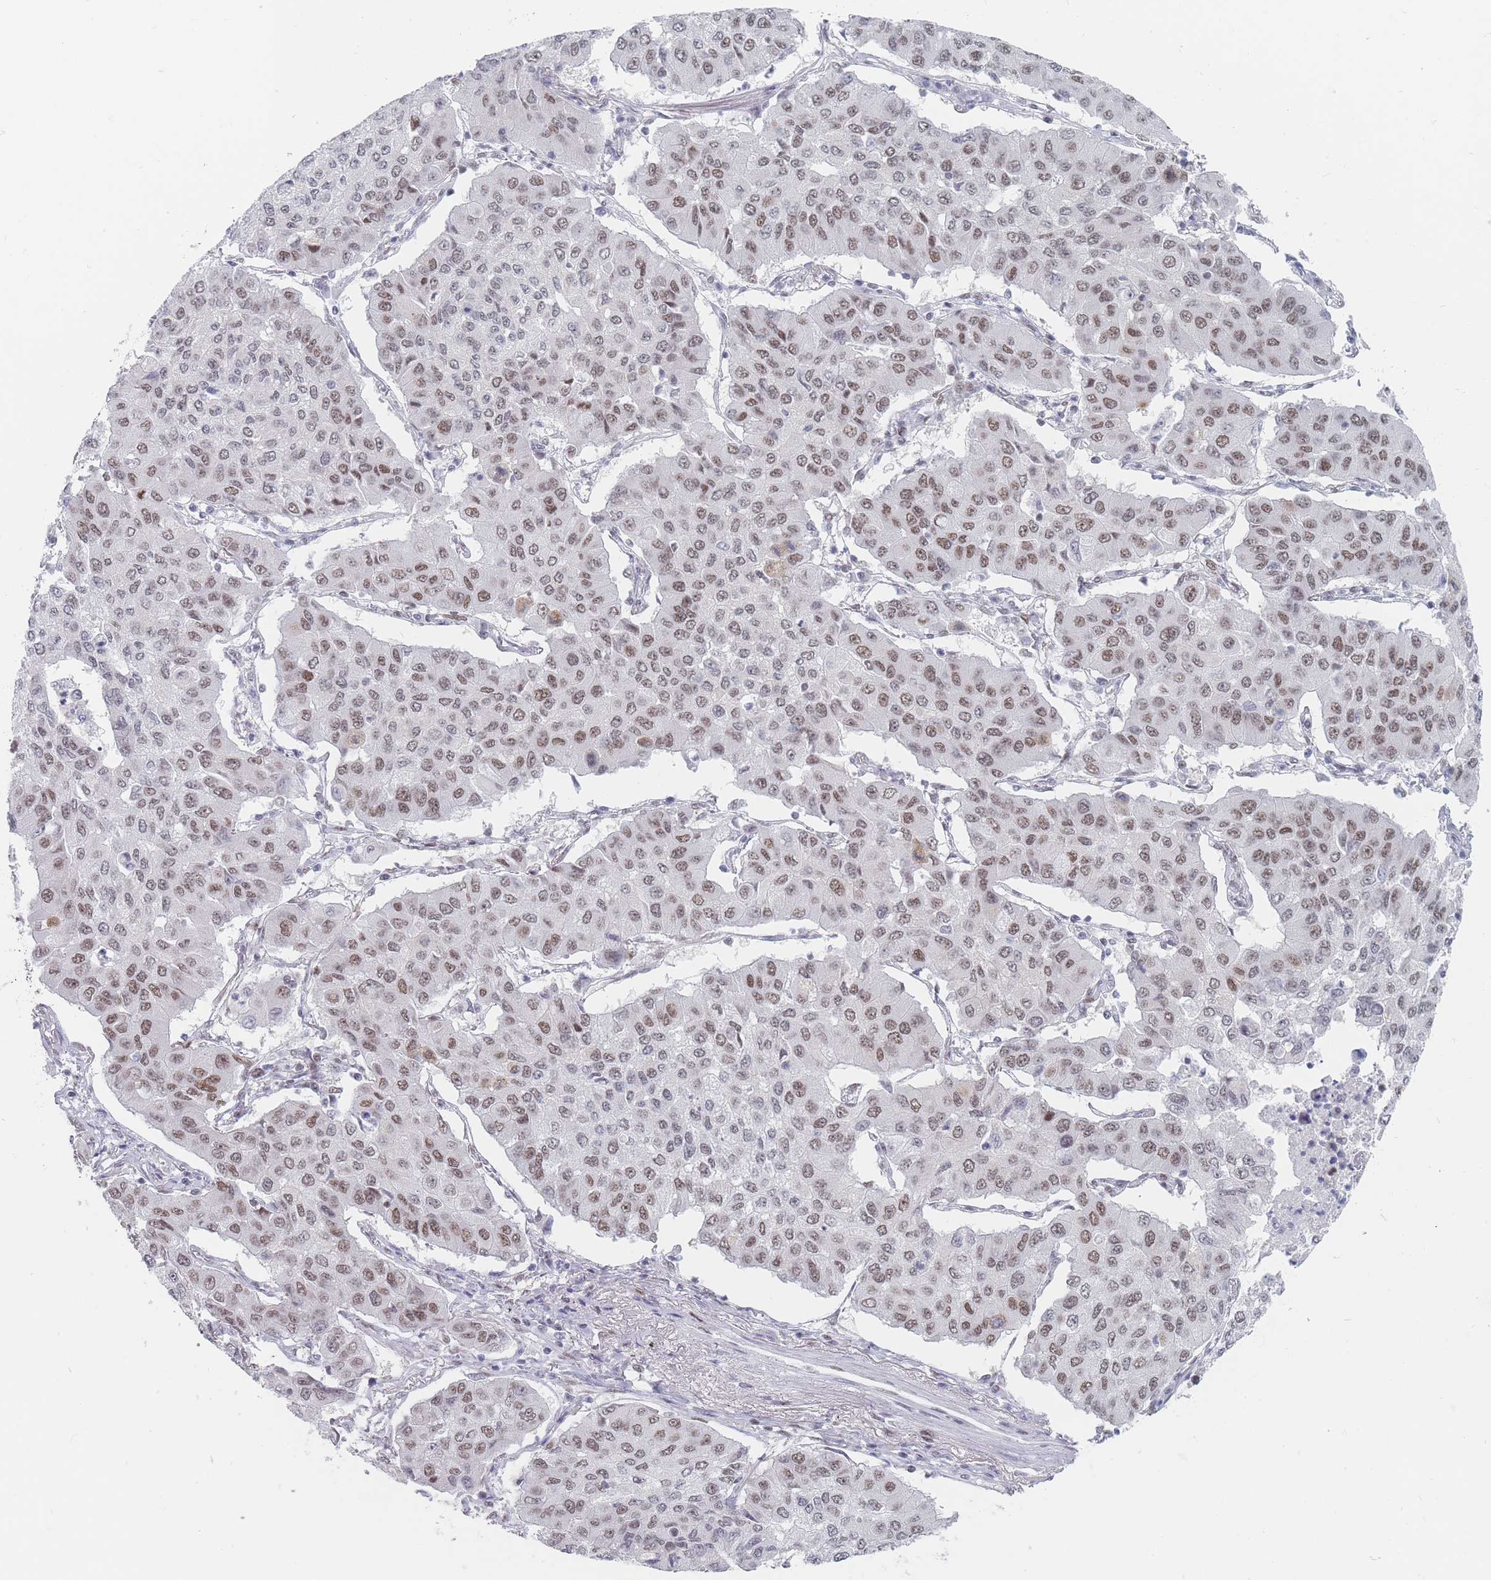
{"staining": {"intensity": "moderate", "quantity": "25%-75%", "location": "nuclear"}, "tissue": "lung cancer", "cell_type": "Tumor cells", "image_type": "cancer", "snomed": [{"axis": "morphology", "description": "Squamous cell carcinoma, NOS"}, {"axis": "topography", "description": "Lung"}], "caption": "Moderate nuclear positivity for a protein is identified in about 25%-75% of tumor cells of squamous cell carcinoma (lung) using IHC.", "gene": "SAFB2", "patient": {"sex": "male", "age": 74}}